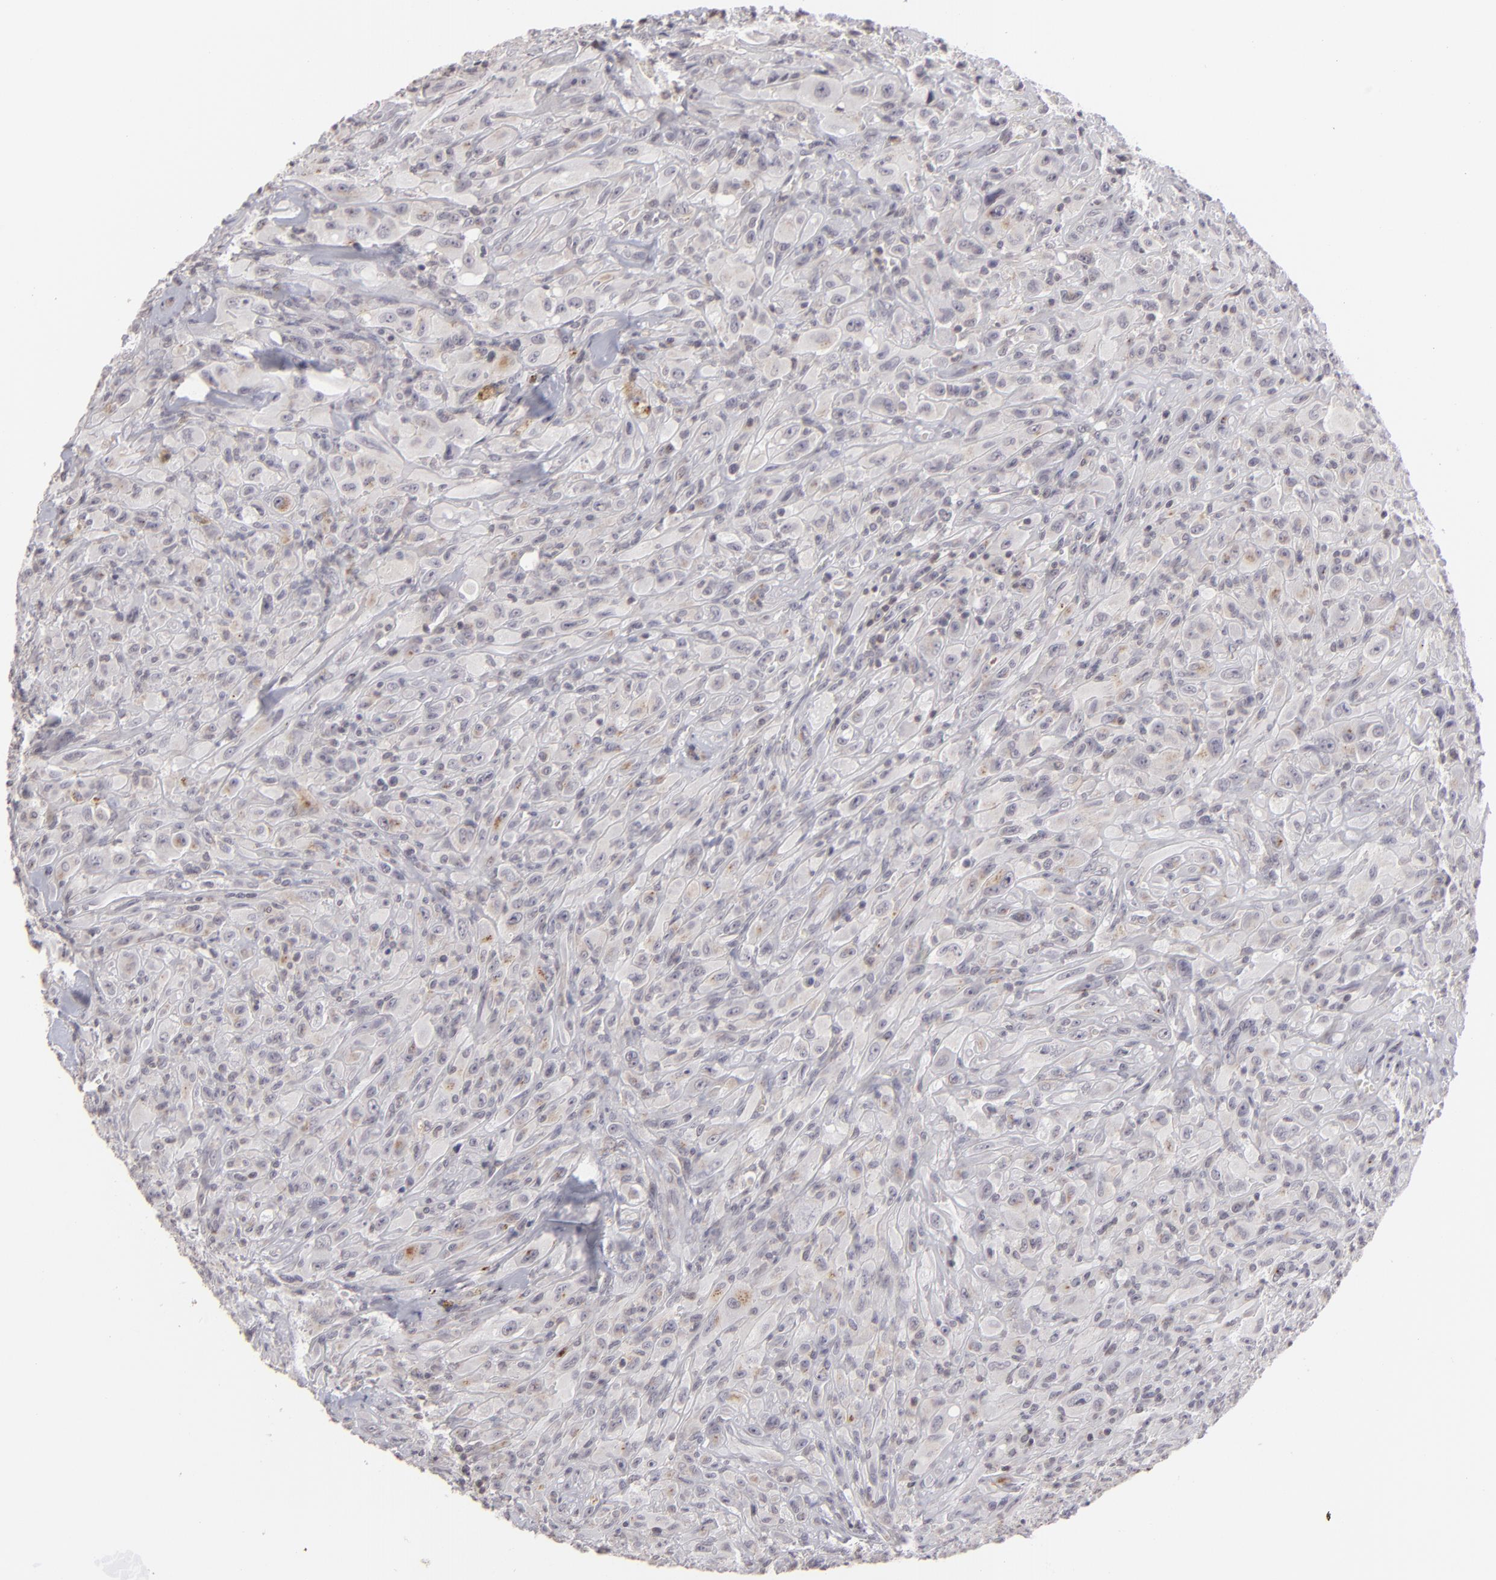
{"staining": {"intensity": "negative", "quantity": "none", "location": "none"}, "tissue": "glioma", "cell_type": "Tumor cells", "image_type": "cancer", "snomed": [{"axis": "morphology", "description": "Glioma, malignant, High grade"}, {"axis": "topography", "description": "Brain"}], "caption": "Immunohistochemistry histopathology image of human glioma stained for a protein (brown), which reveals no staining in tumor cells.", "gene": "CLDN2", "patient": {"sex": "male", "age": 48}}